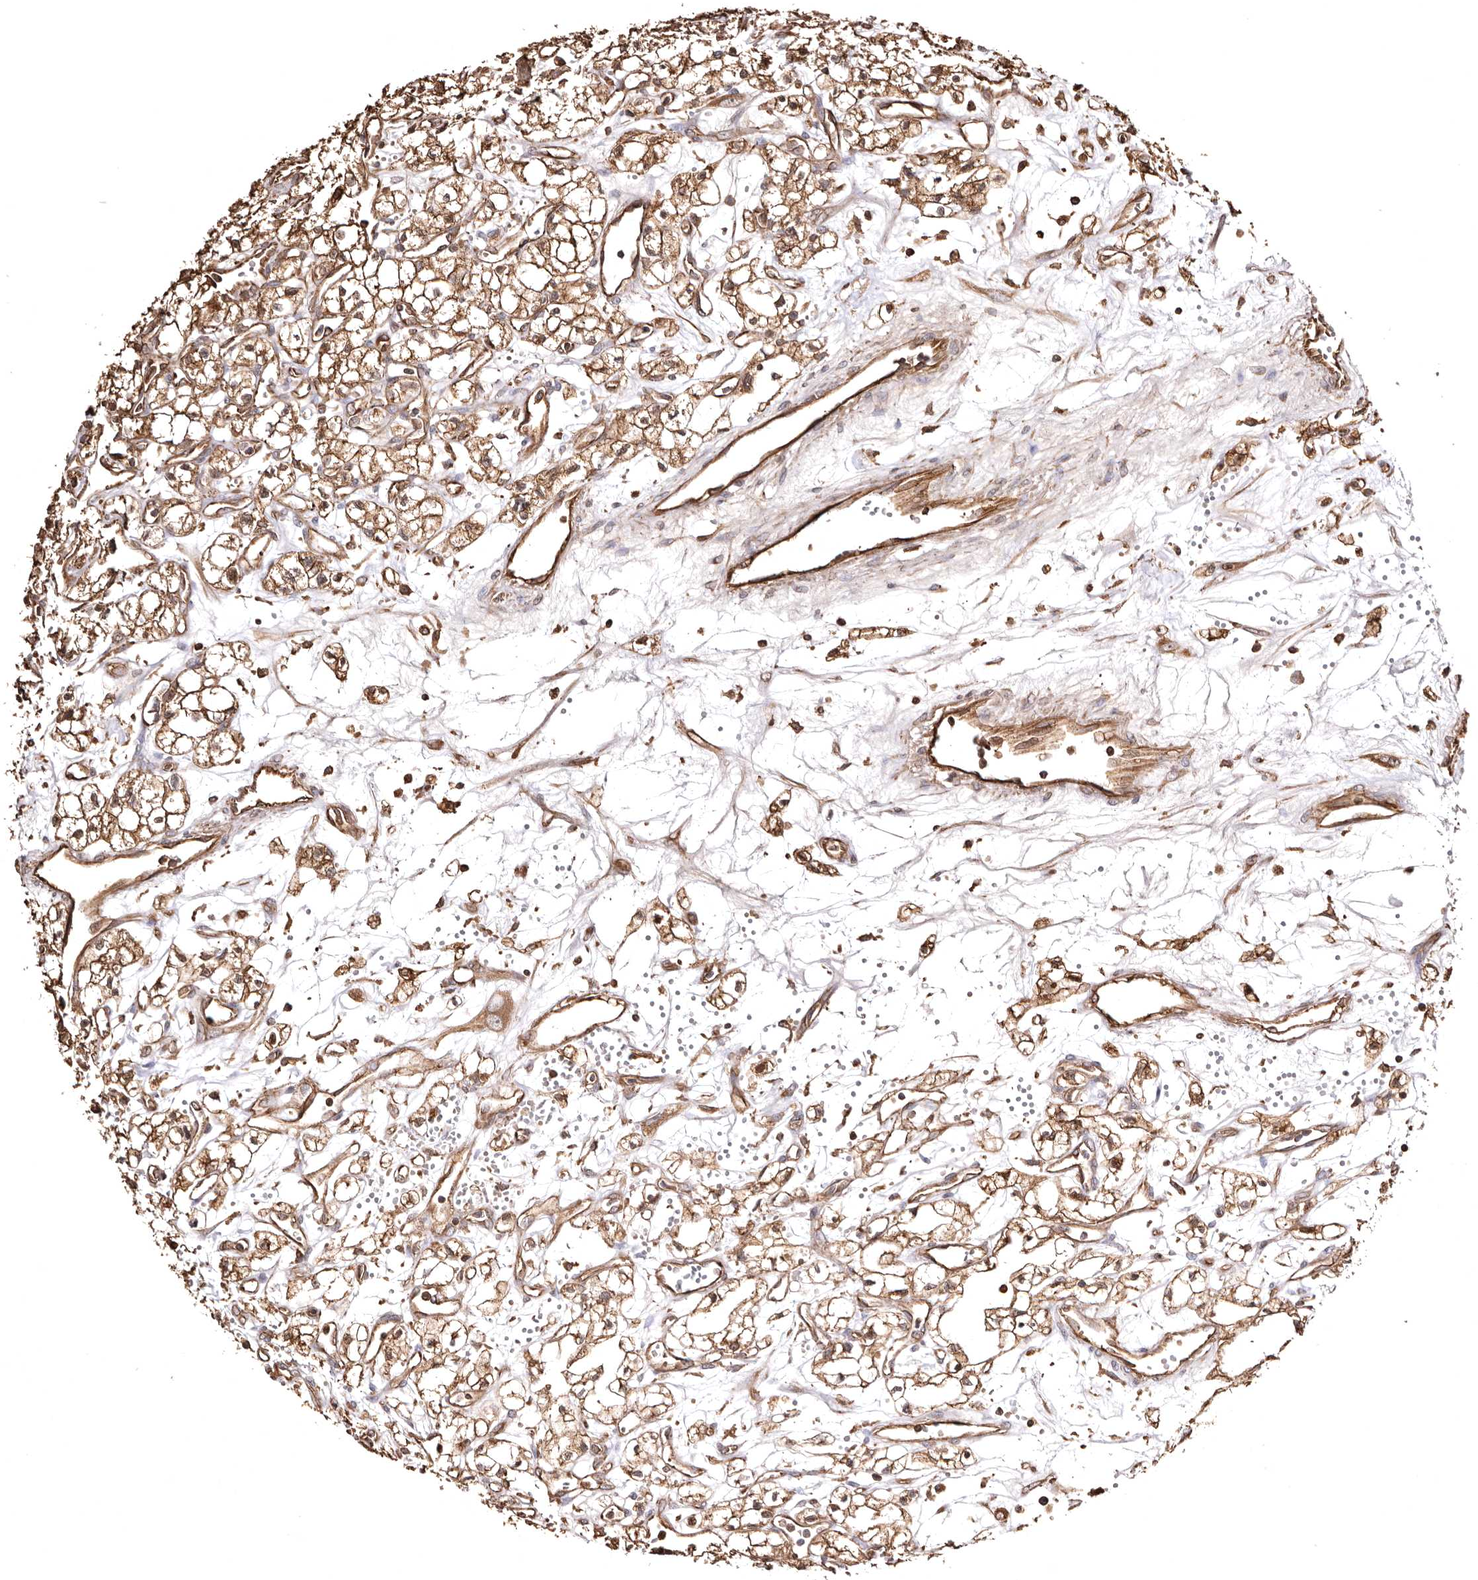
{"staining": {"intensity": "moderate", "quantity": ">75%", "location": "cytoplasmic/membranous"}, "tissue": "renal cancer", "cell_type": "Tumor cells", "image_type": "cancer", "snomed": [{"axis": "morphology", "description": "Adenocarcinoma, NOS"}, {"axis": "topography", "description": "Kidney"}], "caption": "This image displays immunohistochemistry staining of renal cancer (adenocarcinoma), with medium moderate cytoplasmic/membranous positivity in approximately >75% of tumor cells.", "gene": "MACC1", "patient": {"sex": "male", "age": 59}}